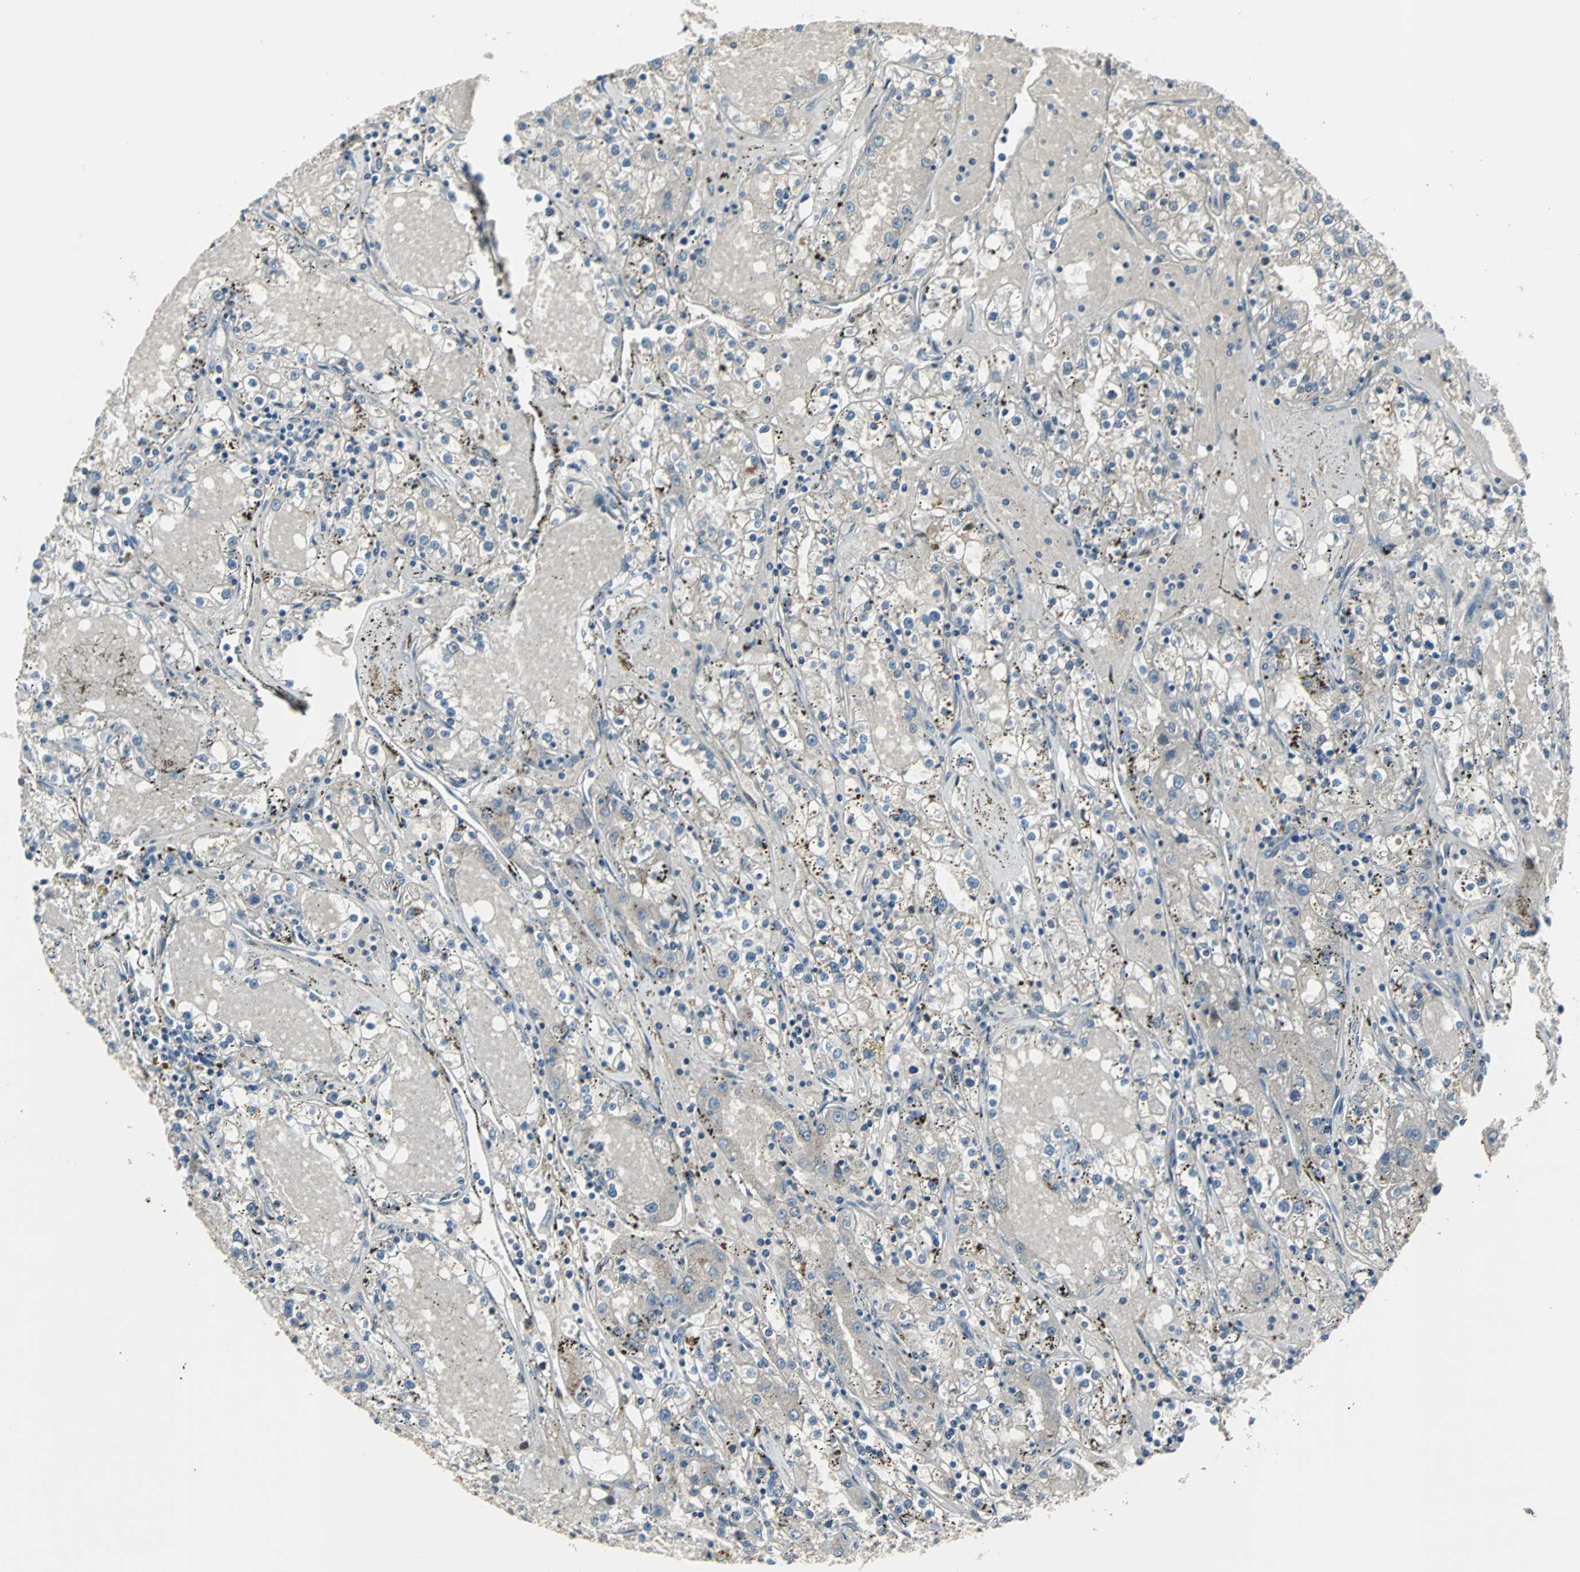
{"staining": {"intensity": "weak", "quantity": "25%-75%", "location": "cytoplasmic/membranous"}, "tissue": "renal cancer", "cell_type": "Tumor cells", "image_type": "cancer", "snomed": [{"axis": "morphology", "description": "Adenocarcinoma, NOS"}, {"axis": "topography", "description": "Kidney"}], "caption": "A photomicrograph showing weak cytoplasmic/membranous positivity in approximately 25%-75% of tumor cells in renal cancer (adenocarcinoma), as visualized by brown immunohistochemical staining.", "gene": "FHL2", "patient": {"sex": "male", "age": 56}}